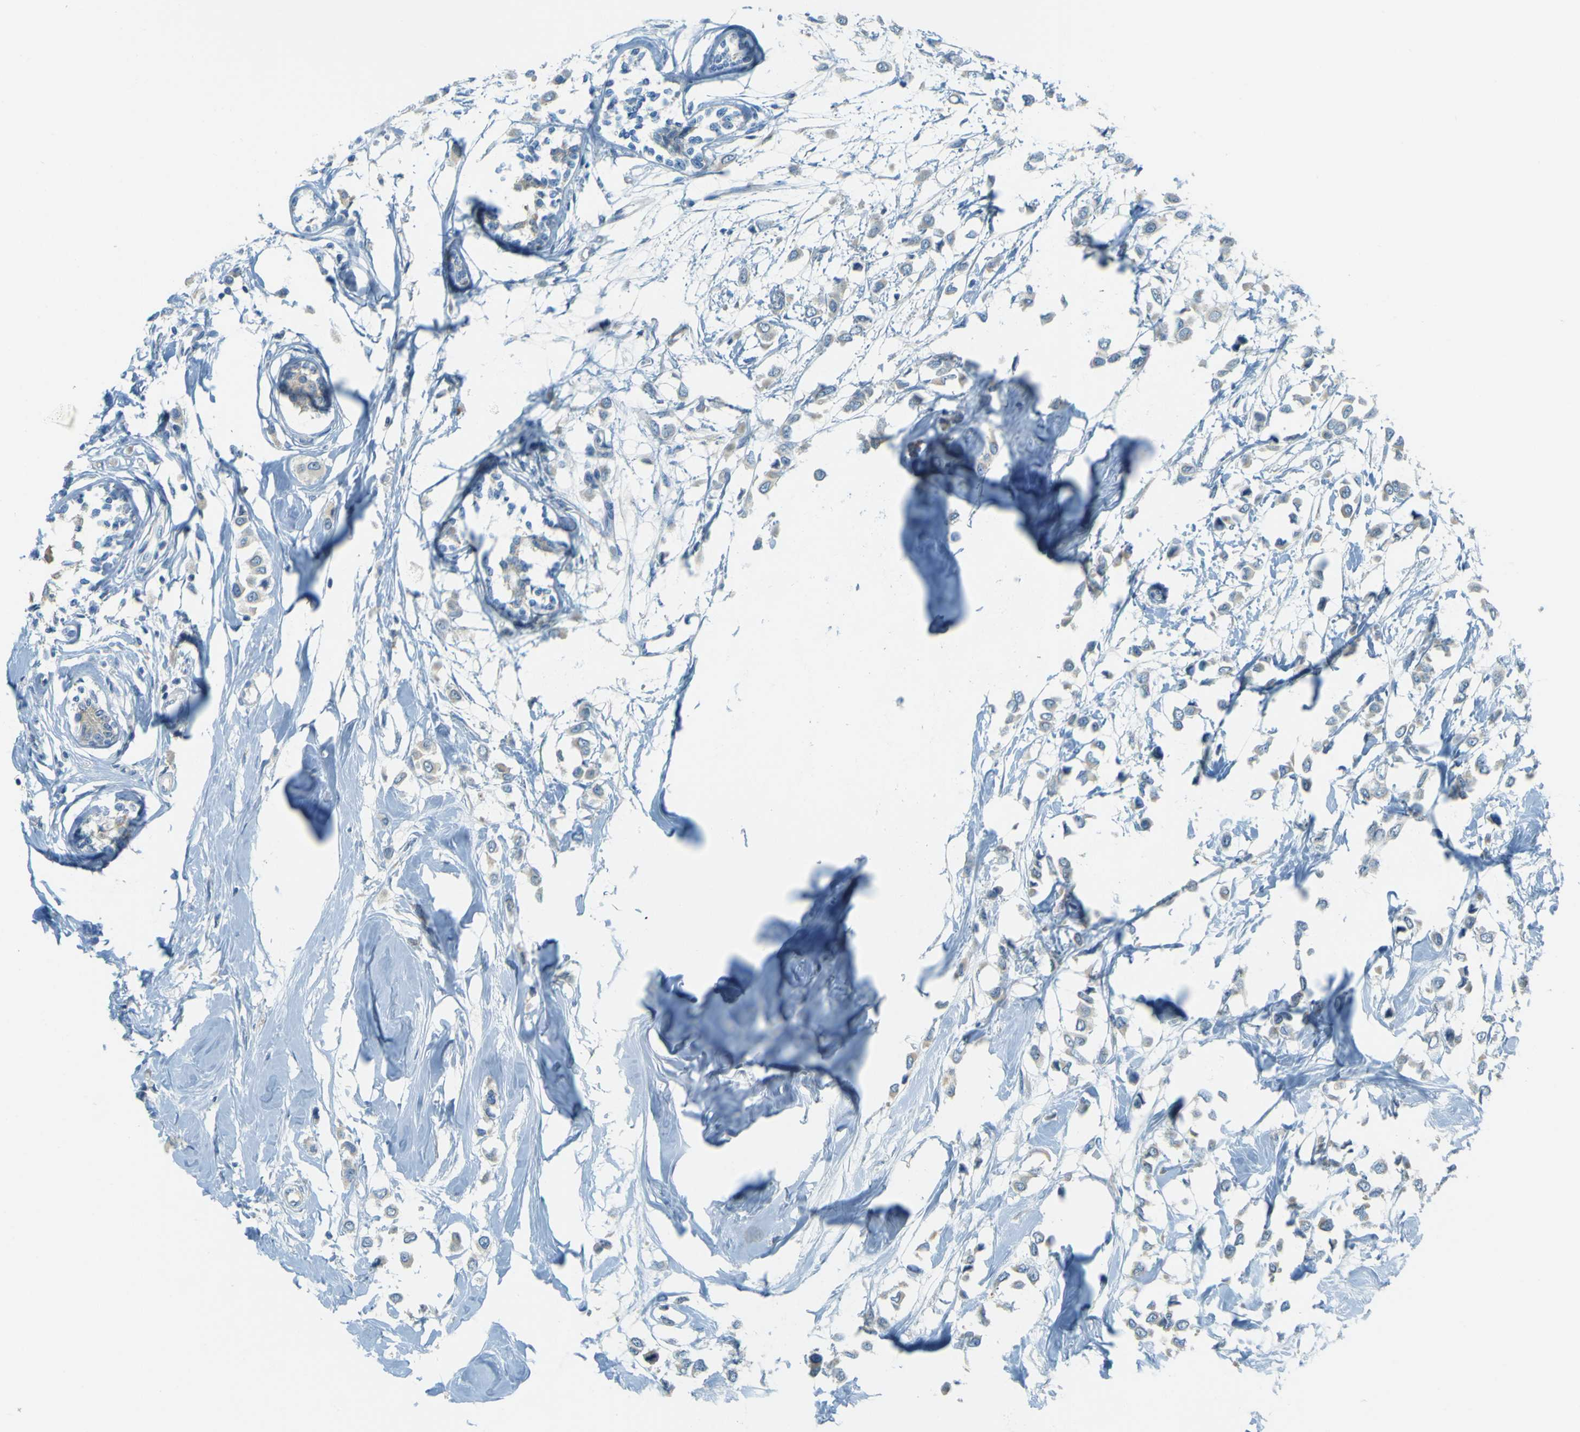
{"staining": {"intensity": "weak", "quantity": "<25%", "location": "cytoplasmic/membranous"}, "tissue": "breast cancer", "cell_type": "Tumor cells", "image_type": "cancer", "snomed": [{"axis": "morphology", "description": "Duct carcinoma"}, {"axis": "topography", "description": "Breast"}], "caption": "This is an IHC image of human breast cancer. There is no staining in tumor cells.", "gene": "FKTN", "patient": {"sex": "female", "age": 39}}